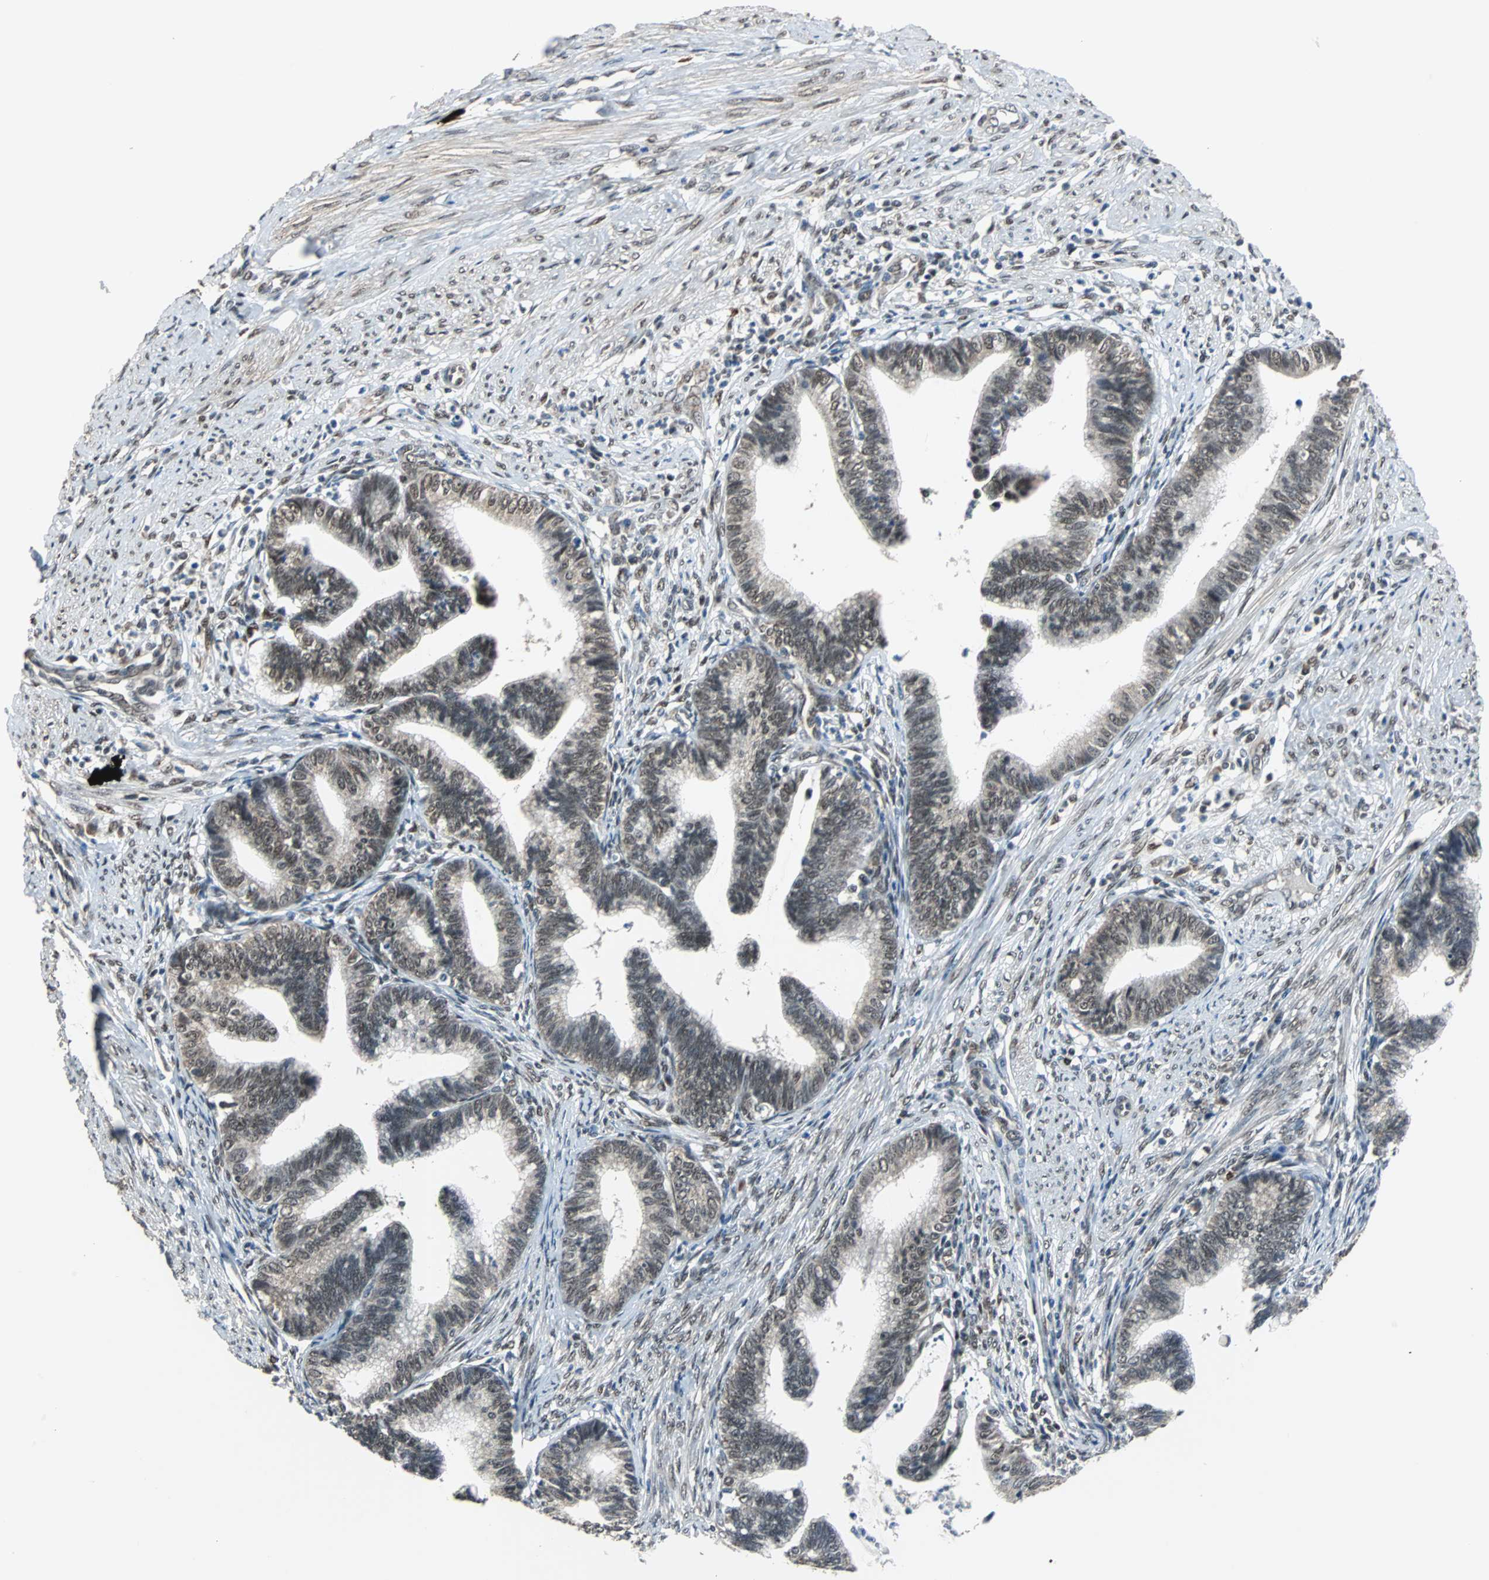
{"staining": {"intensity": "moderate", "quantity": "25%-75%", "location": "cytoplasmic/membranous,nuclear"}, "tissue": "cervical cancer", "cell_type": "Tumor cells", "image_type": "cancer", "snomed": [{"axis": "morphology", "description": "Adenocarcinoma, NOS"}, {"axis": "topography", "description": "Cervix"}], "caption": "Human cervical cancer (adenocarcinoma) stained for a protein (brown) shows moderate cytoplasmic/membranous and nuclear positive expression in approximately 25%-75% of tumor cells.", "gene": "ZHX2", "patient": {"sex": "female", "age": 36}}